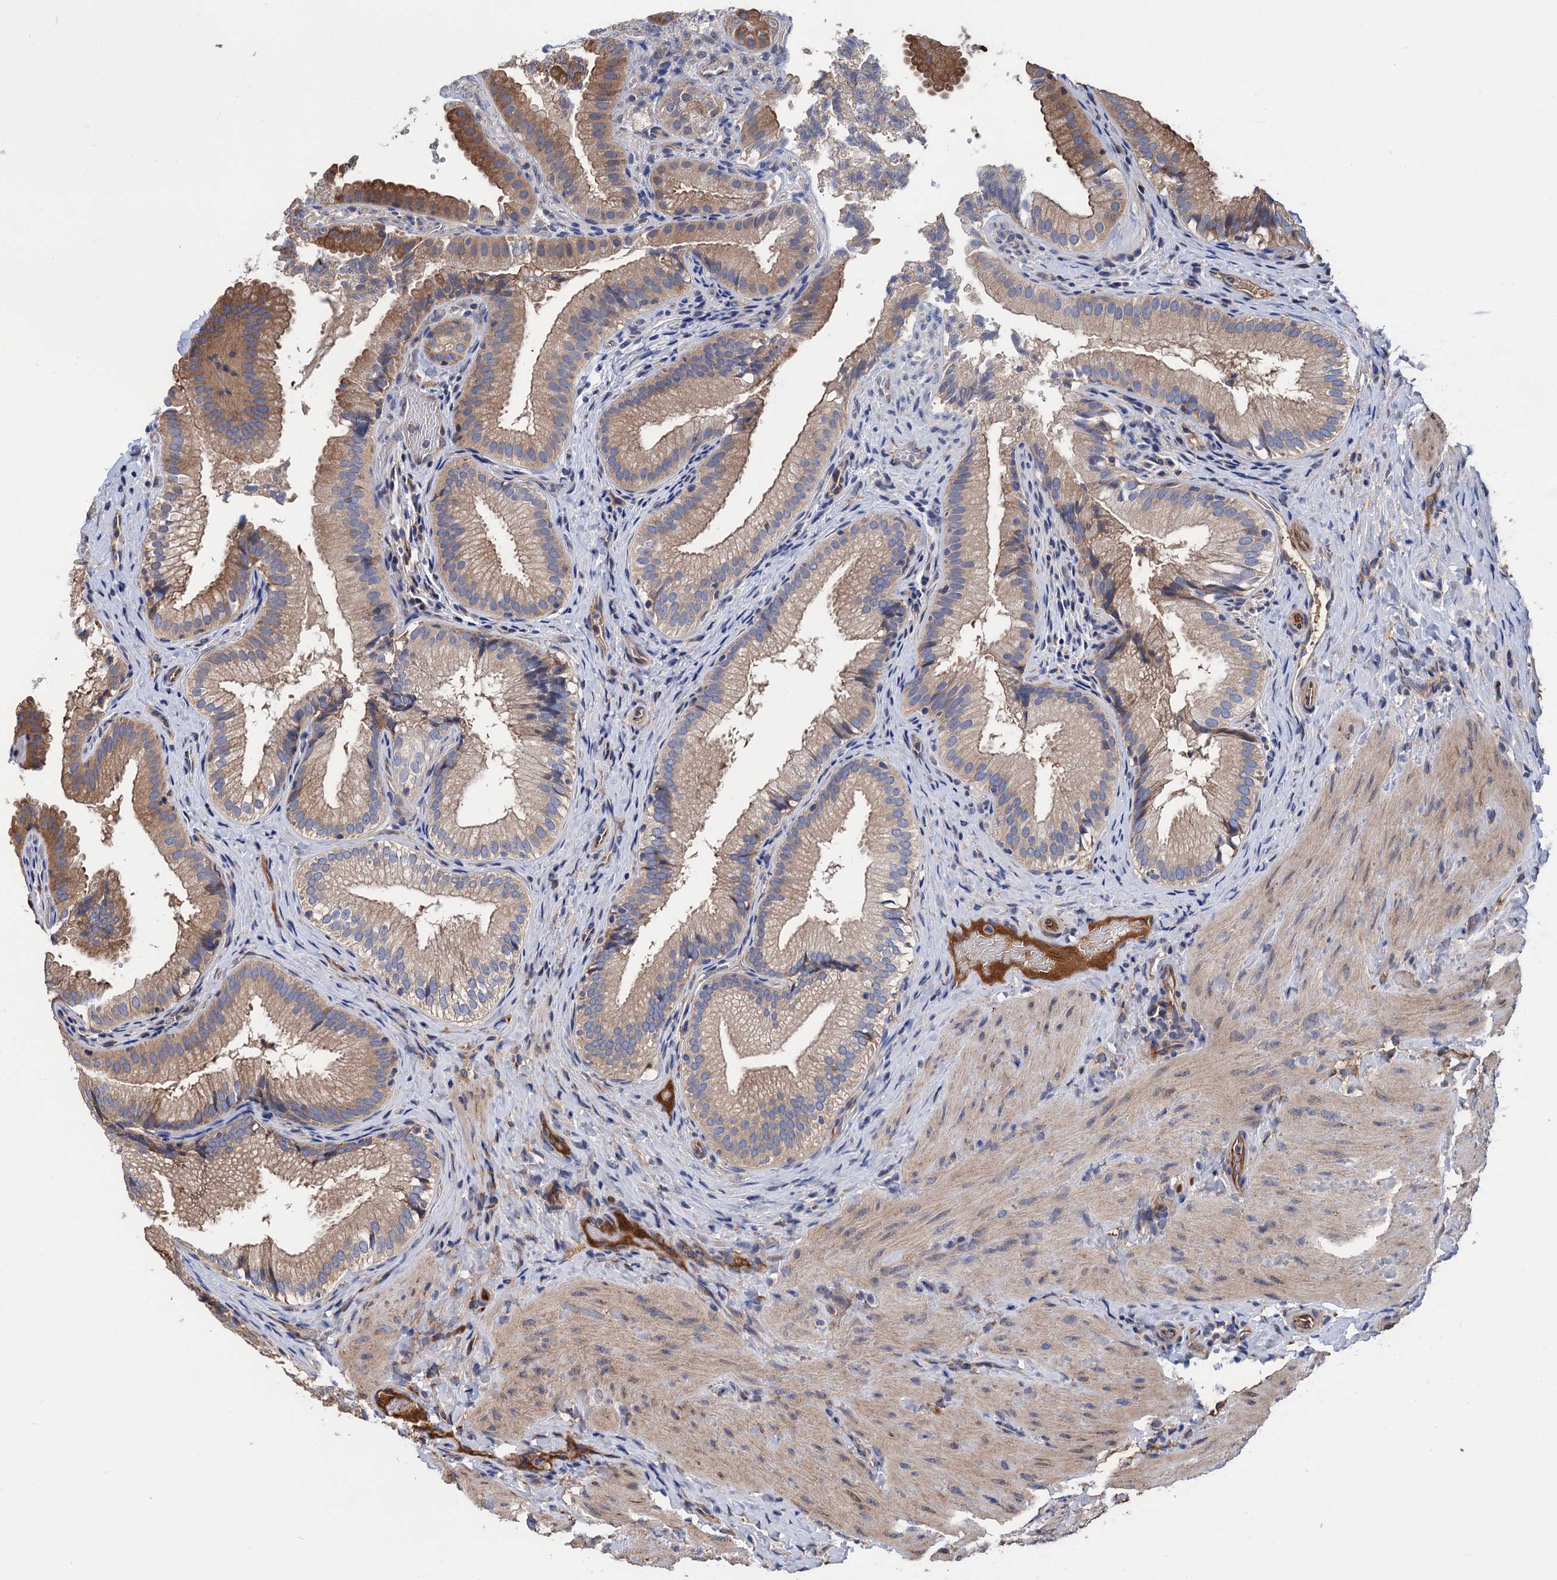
{"staining": {"intensity": "moderate", "quantity": "25%-75%", "location": "cytoplasmic/membranous"}, "tissue": "gallbladder", "cell_type": "Glandular cells", "image_type": "normal", "snomed": [{"axis": "morphology", "description": "Normal tissue, NOS"}, {"axis": "topography", "description": "Gallbladder"}], "caption": "A brown stain labels moderate cytoplasmic/membranous expression of a protein in glandular cells of unremarkable gallbladder. (IHC, brightfield microscopy, high magnification).", "gene": "CNNM1", "patient": {"sex": "female", "age": 30}}